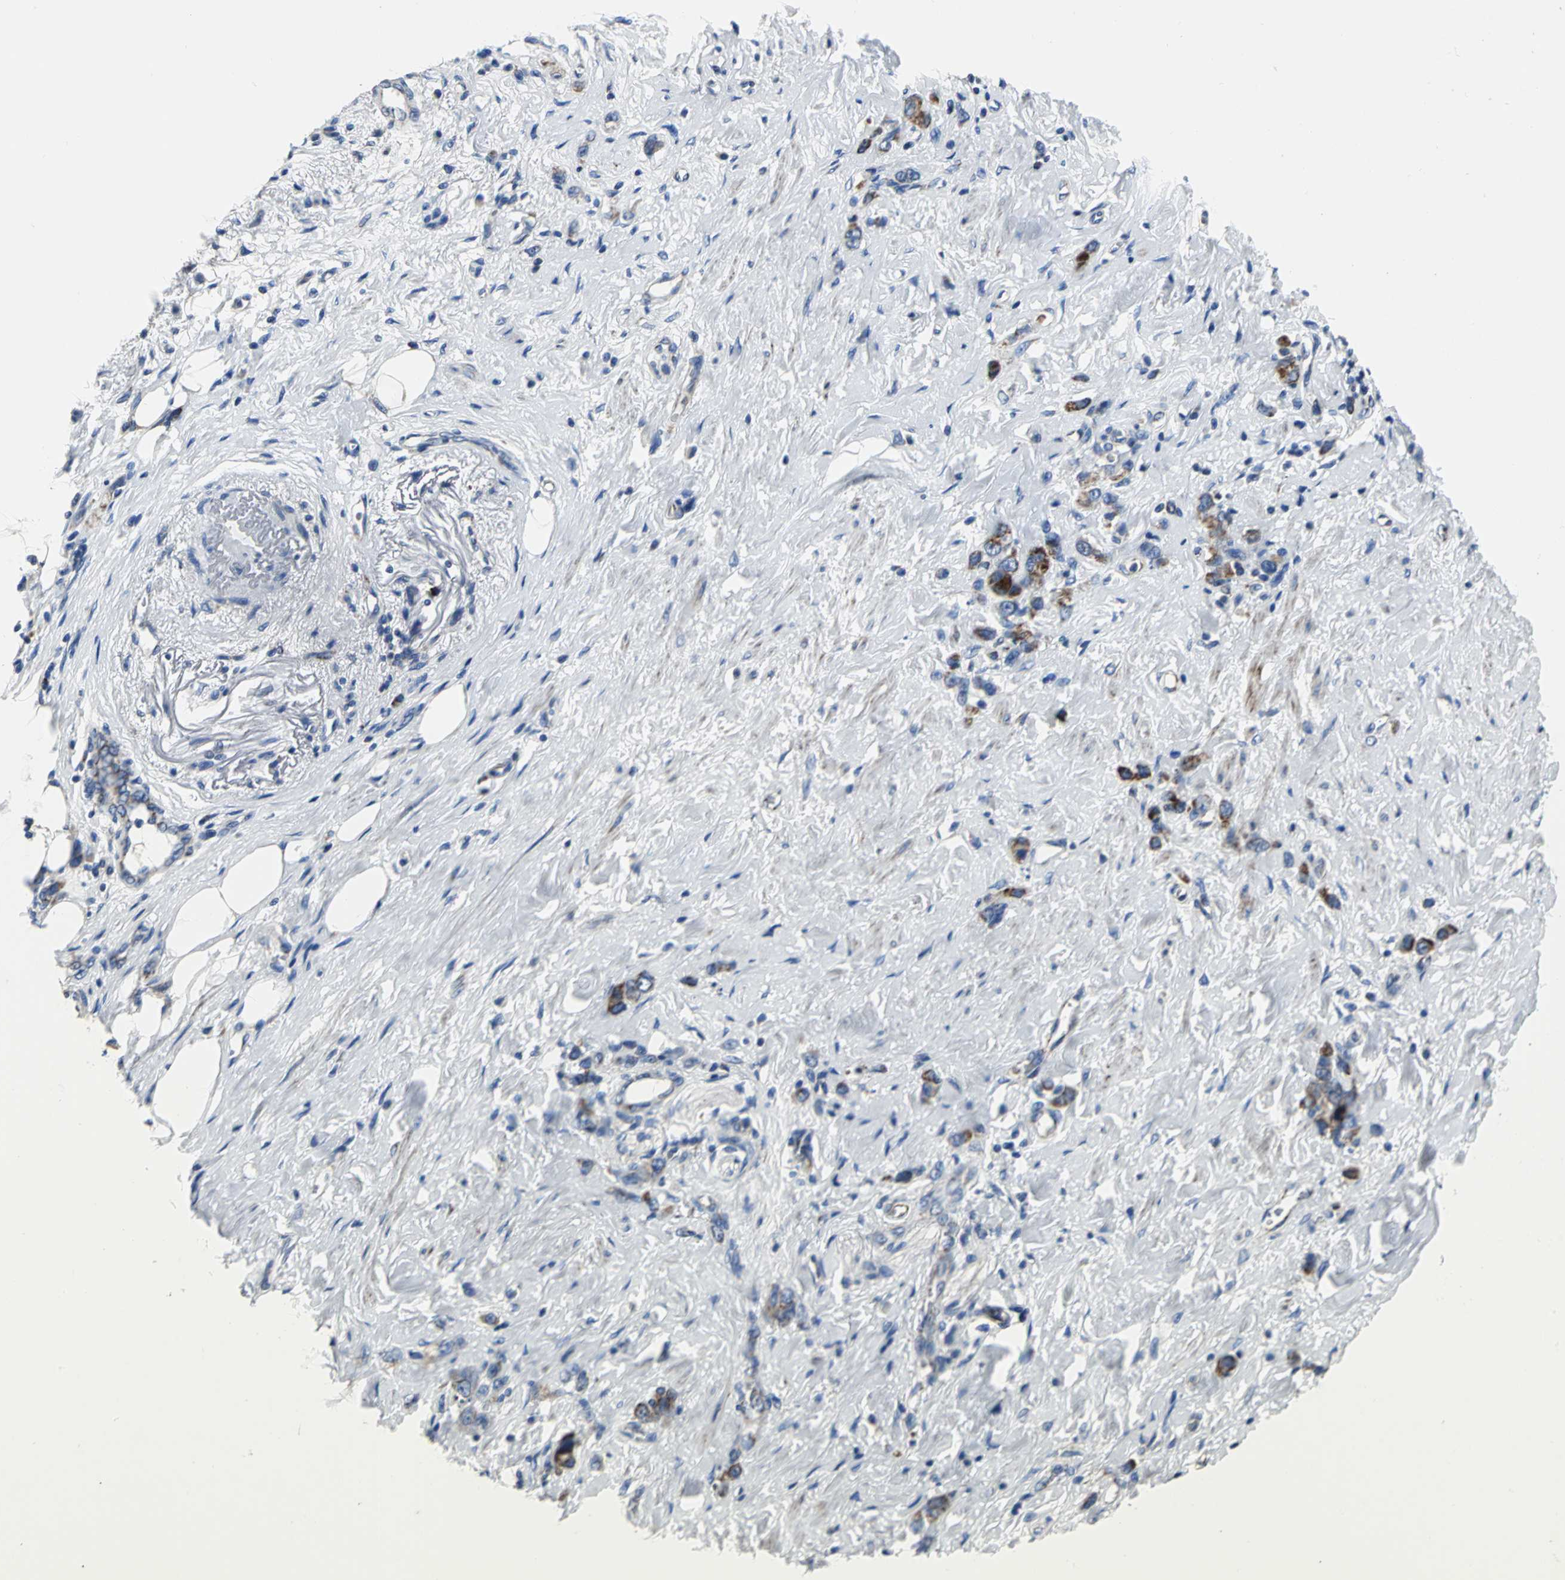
{"staining": {"intensity": "weak", "quantity": "25%-75%", "location": "cytoplasmic/membranous"}, "tissue": "stomach cancer", "cell_type": "Tumor cells", "image_type": "cancer", "snomed": [{"axis": "morphology", "description": "Adenocarcinoma, NOS"}, {"axis": "topography", "description": "Stomach"}], "caption": "The micrograph reveals a brown stain indicating the presence of a protein in the cytoplasmic/membranous of tumor cells in stomach cancer. (DAB IHC, brown staining for protein, blue staining for nuclei).", "gene": "IFI6", "patient": {"sex": "male", "age": 82}}